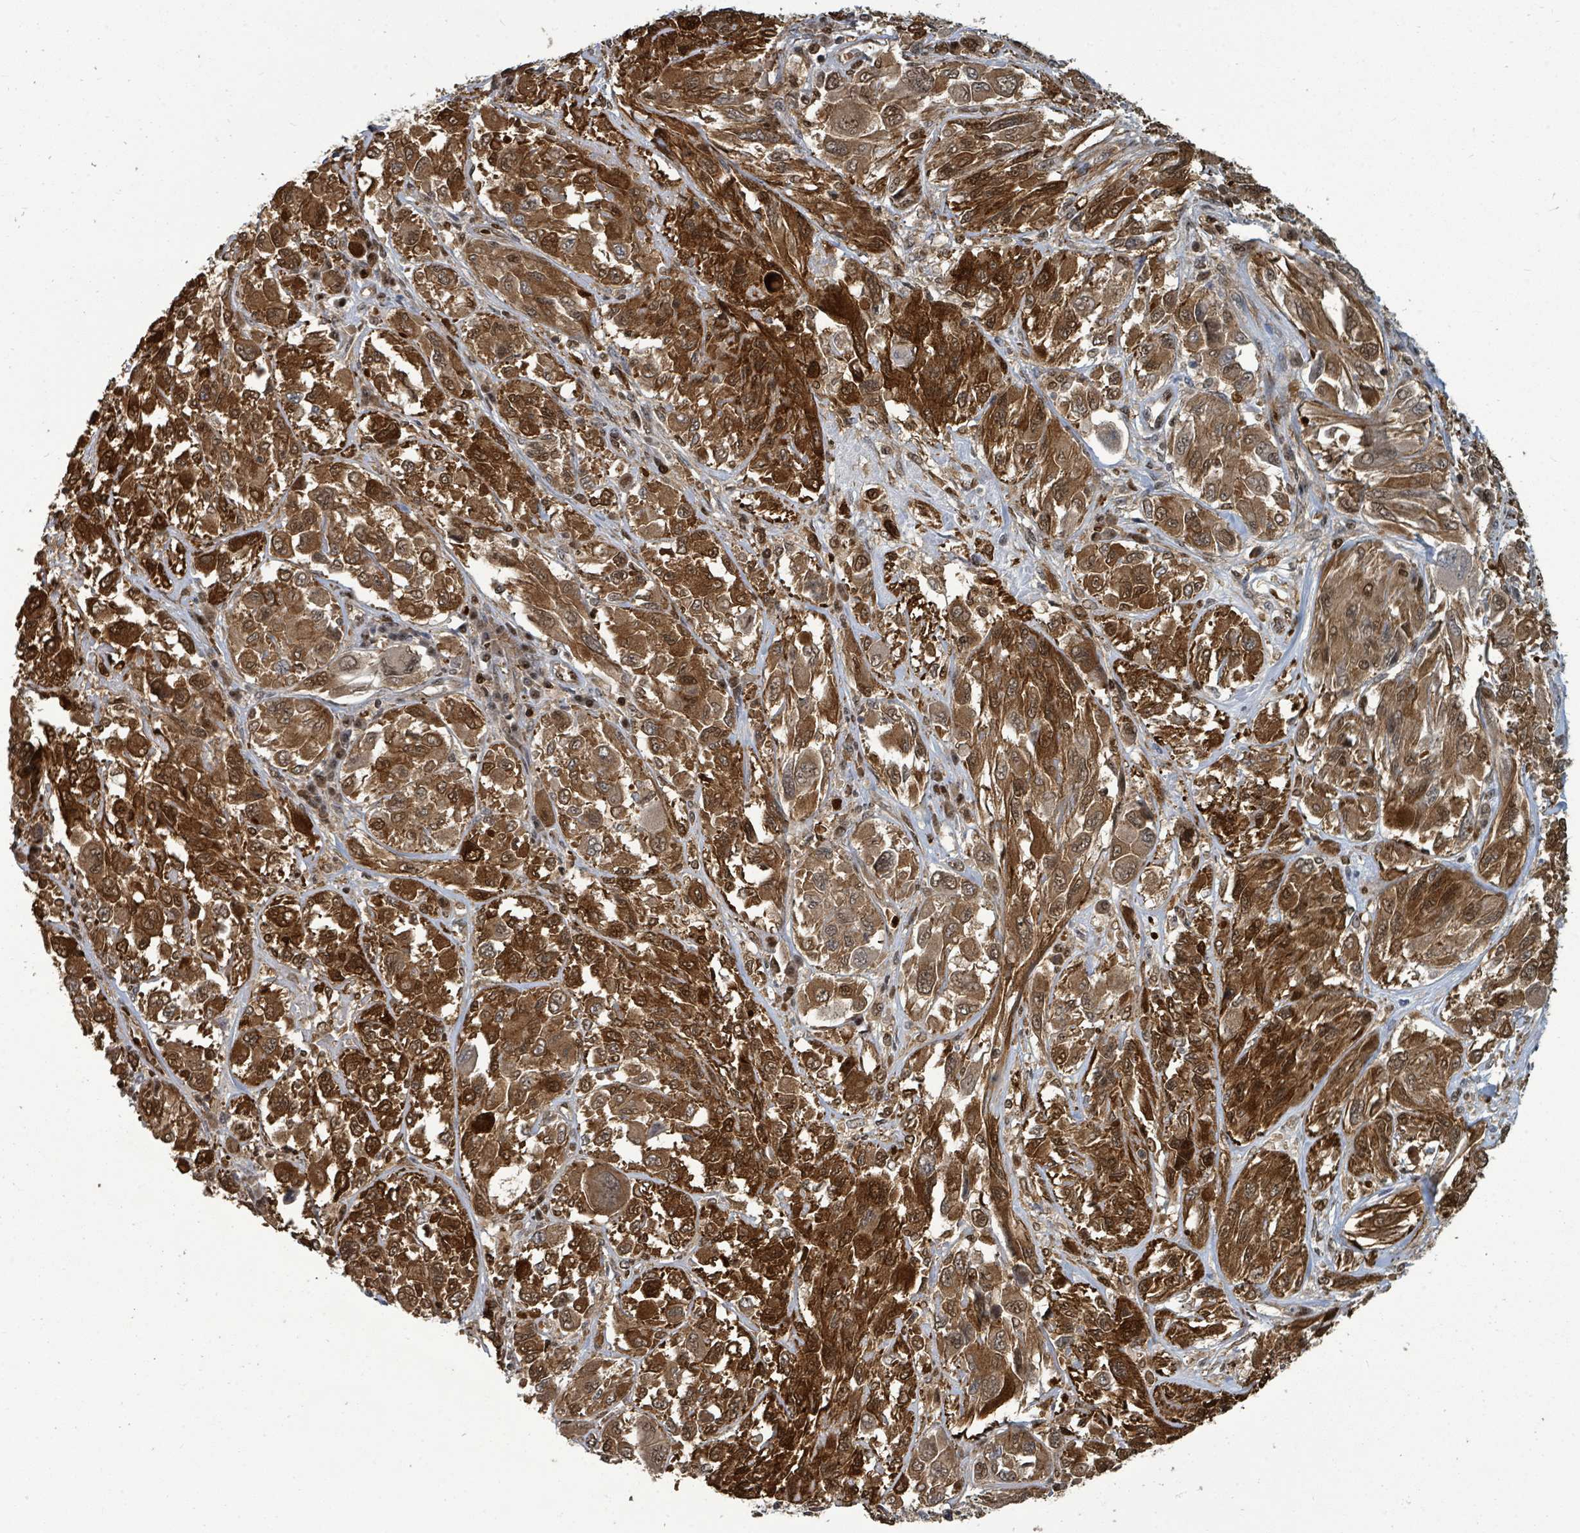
{"staining": {"intensity": "strong", "quantity": ">75%", "location": "cytoplasmic/membranous,nuclear"}, "tissue": "melanoma", "cell_type": "Tumor cells", "image_type": "cancer", "snomed": [{"axis": "morphology", "description": "Malignant melanoma, NOS"}, {"axis": "topography", "description": "Skin"}], "caption": "Immunohistochemistry of human melanoma displays high levels of strong cytoplasmic/membranous and nuclear expression in about >75% of tumor cells.", "gene": "TRDMT1", "patient": {"sex": "female", "age": 91}}